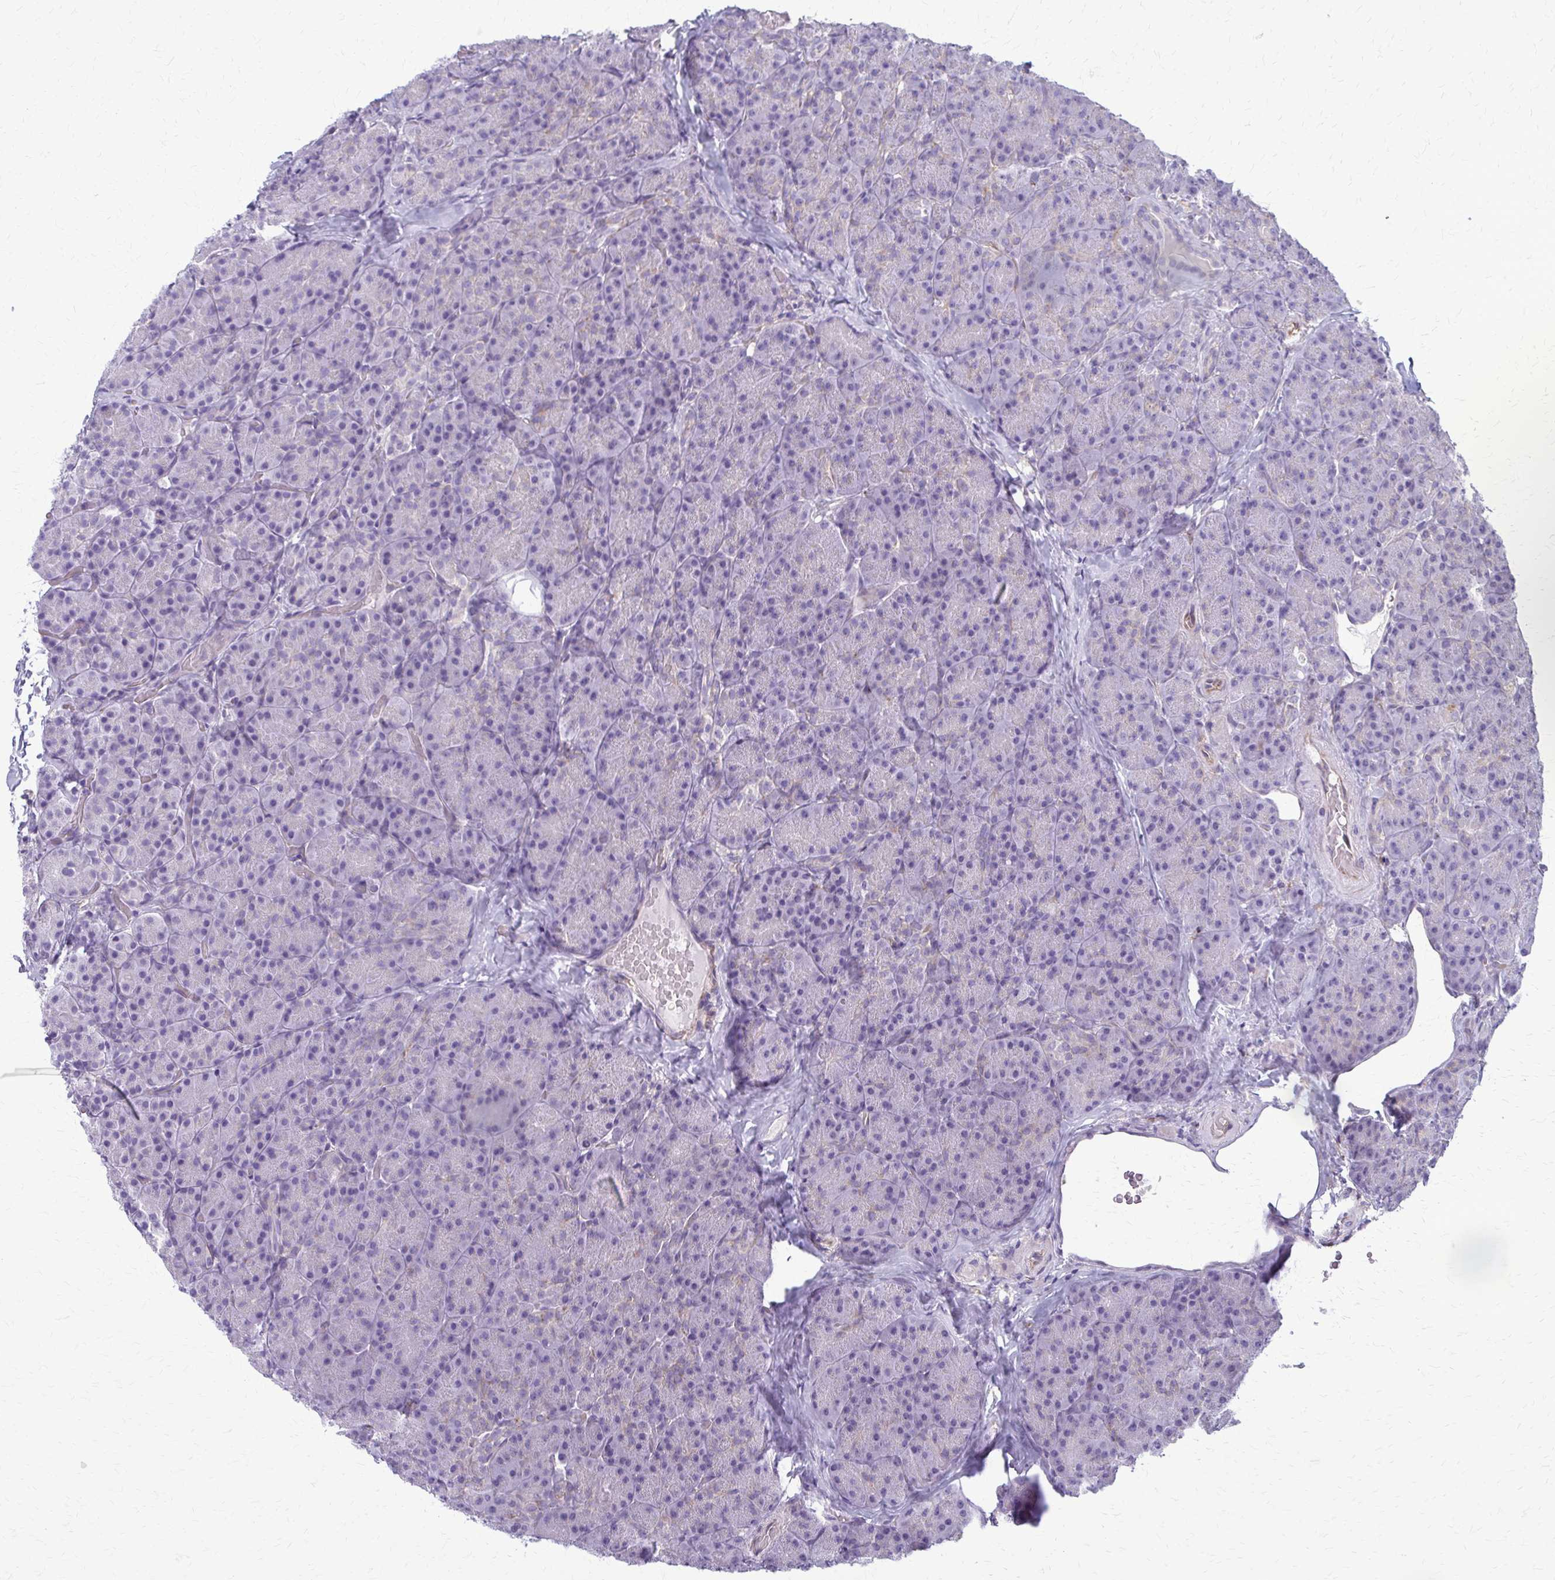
{"staining": {"intensity": "weak", "quantity": "<25%", "location": "cytoplasmic/membranous"}, "tissue": "pancreas", "cell_type": "Exocrine glandular cells", "image_type": "normal", "snomed": [{"axis": "morphology", "description": "Normal tissue, NOS"}, {"axis": "topography", "description": "Pancreas"}], "caption": "A histopathology image of pancreas stained for a protein exhibits no brown staining in exocrine glandular cells.", "gene": "DEPP1", "patient": {"sex": "male", "age": 57}}